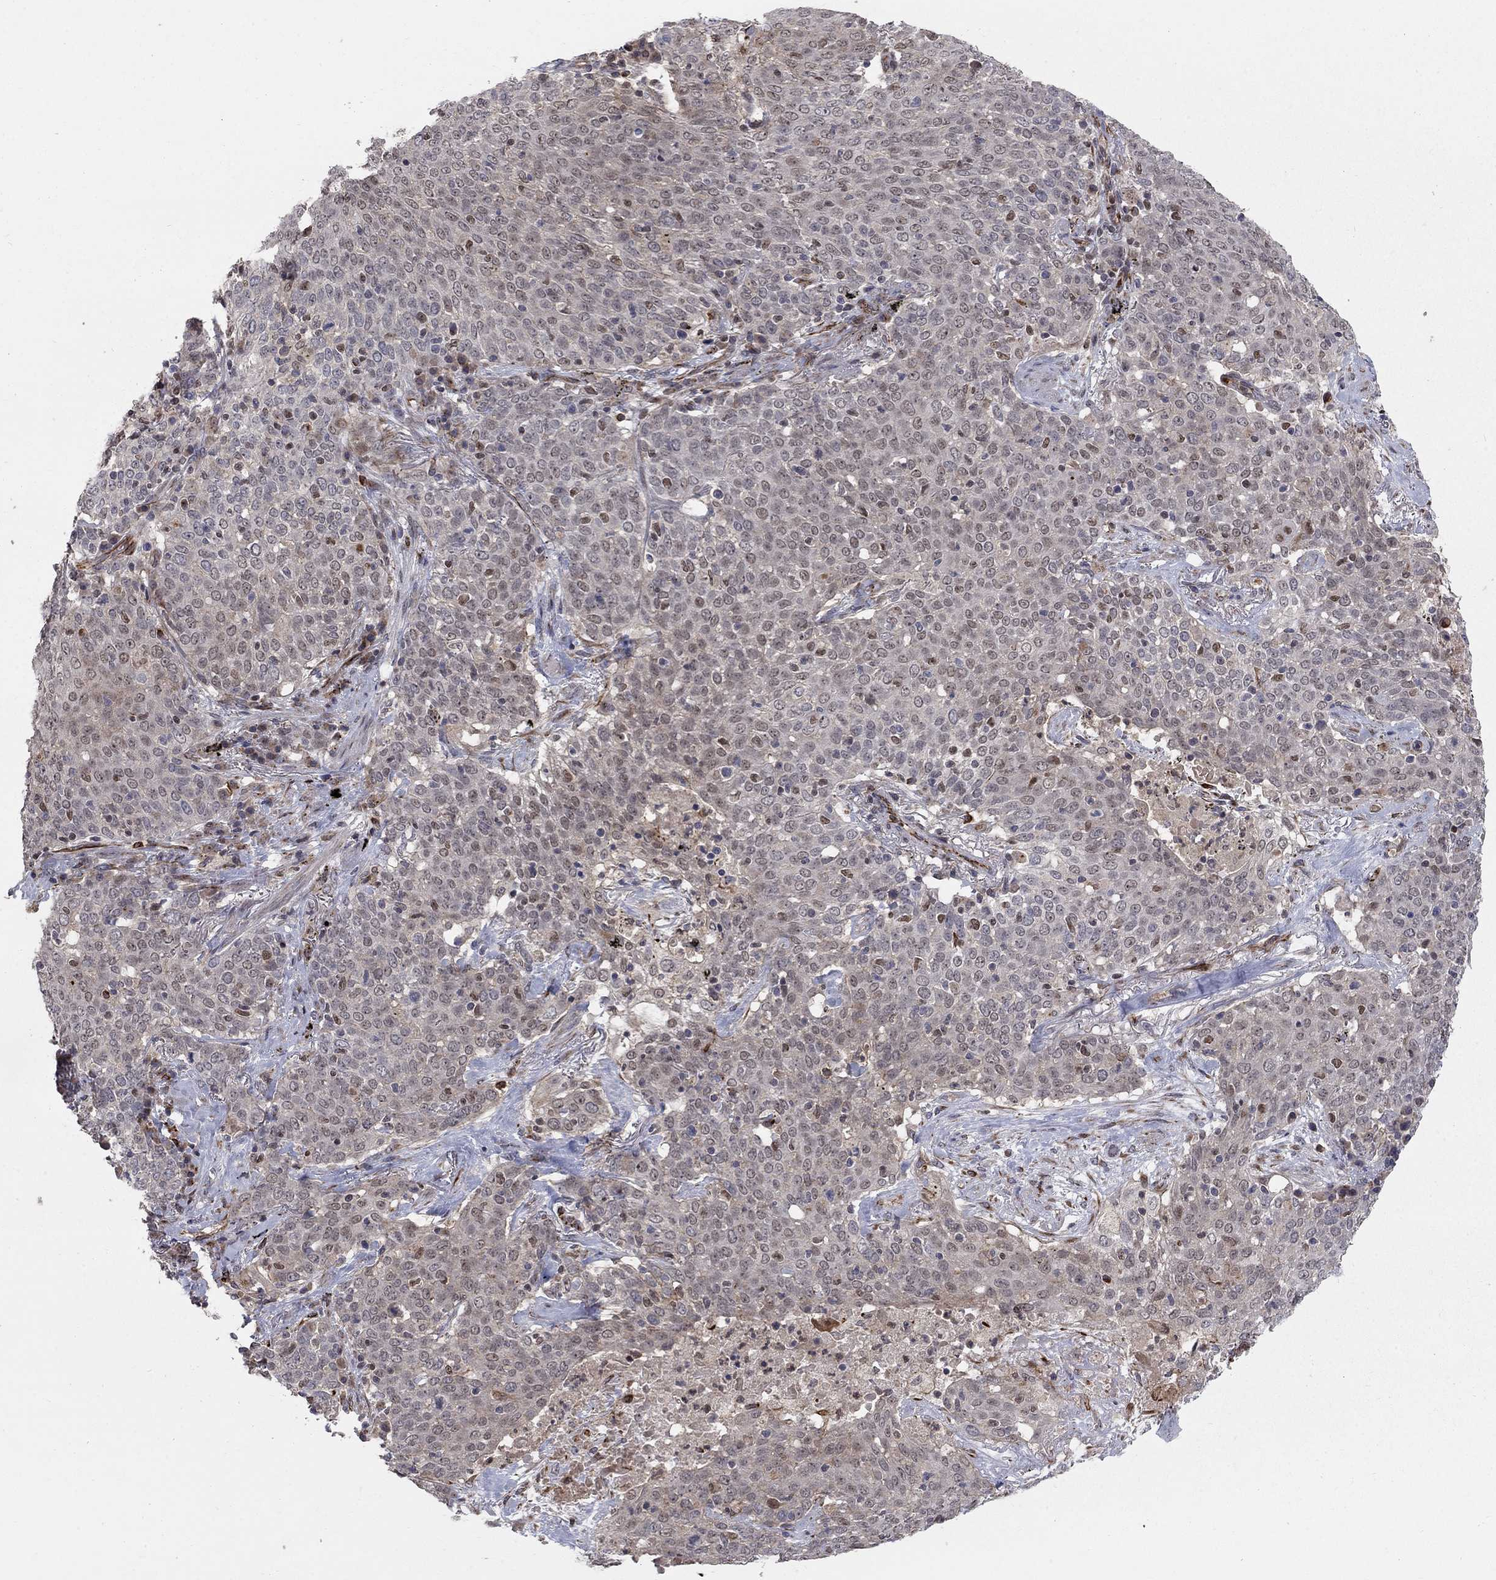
{"staining": {"intensity": "negative", "quantity": "none", "location": "none"}, "tissue": "lung cancer", "cell_type": "Tumor cells", "image_type": "cancer", "snomed": [{"axis": "morphology", "description": "Squamous cell carcinoma, NOS"}, {"axis": "topography", "description": "Lung"}], "caption": "This is an IHC micrograph of lung cancer. There is no expression in tumor cells.", "gene": "MSRA", "patient": {"sex": "male", "age": 82}}